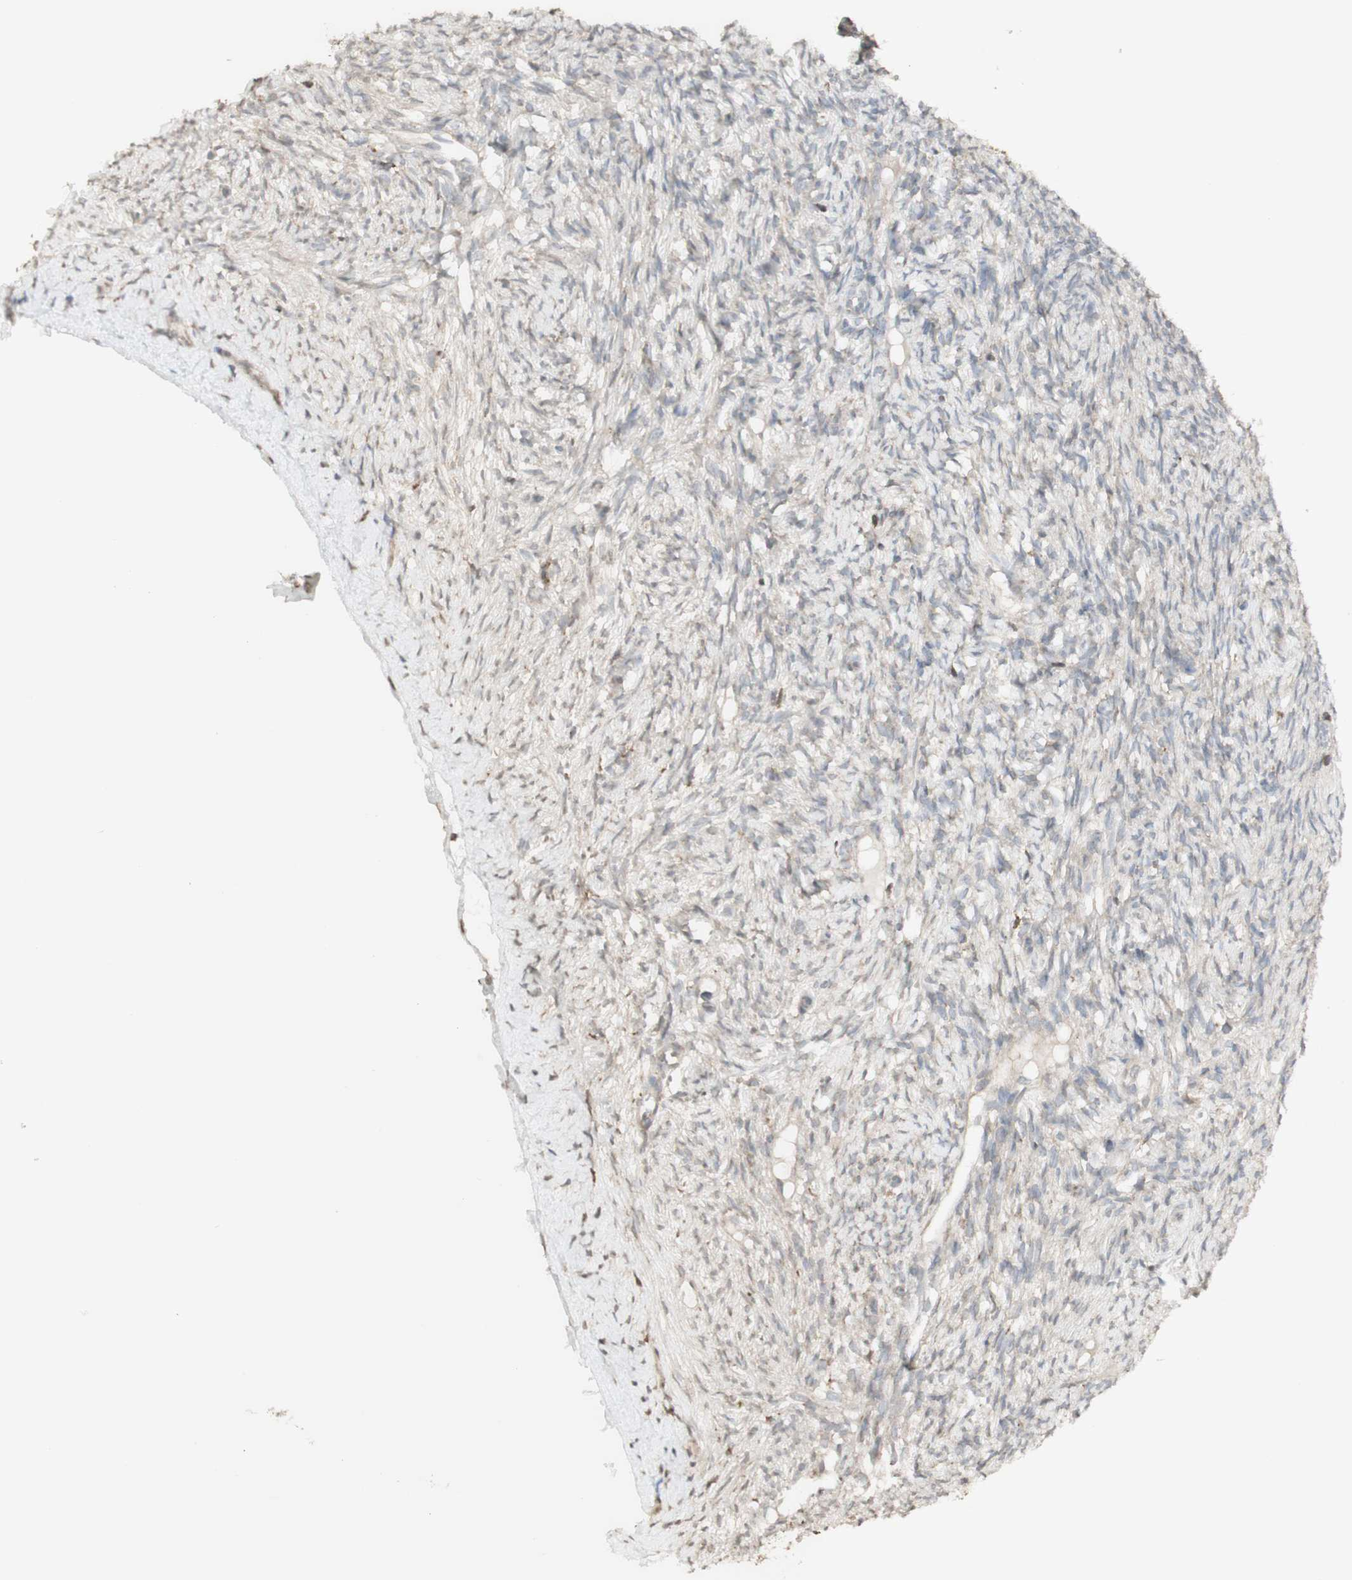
{"staining": {"intensity": "negative", "quantity": "none", "location": "none"}, "tissue": "ovary", "cell_type": "Ovarian stroma cells", "image_type": "normal", "snomed": [{"axis": "morphology", "description": "Normal tissue, NOS"}, {"axis": "topography", "description": "Ovary"}], "caption": "The micrograph reveals no significant expression in ovarian stroma cells of ovary.", "gene": "ATP6V1E1", "patient": {"sex": "female", "age": 33}}